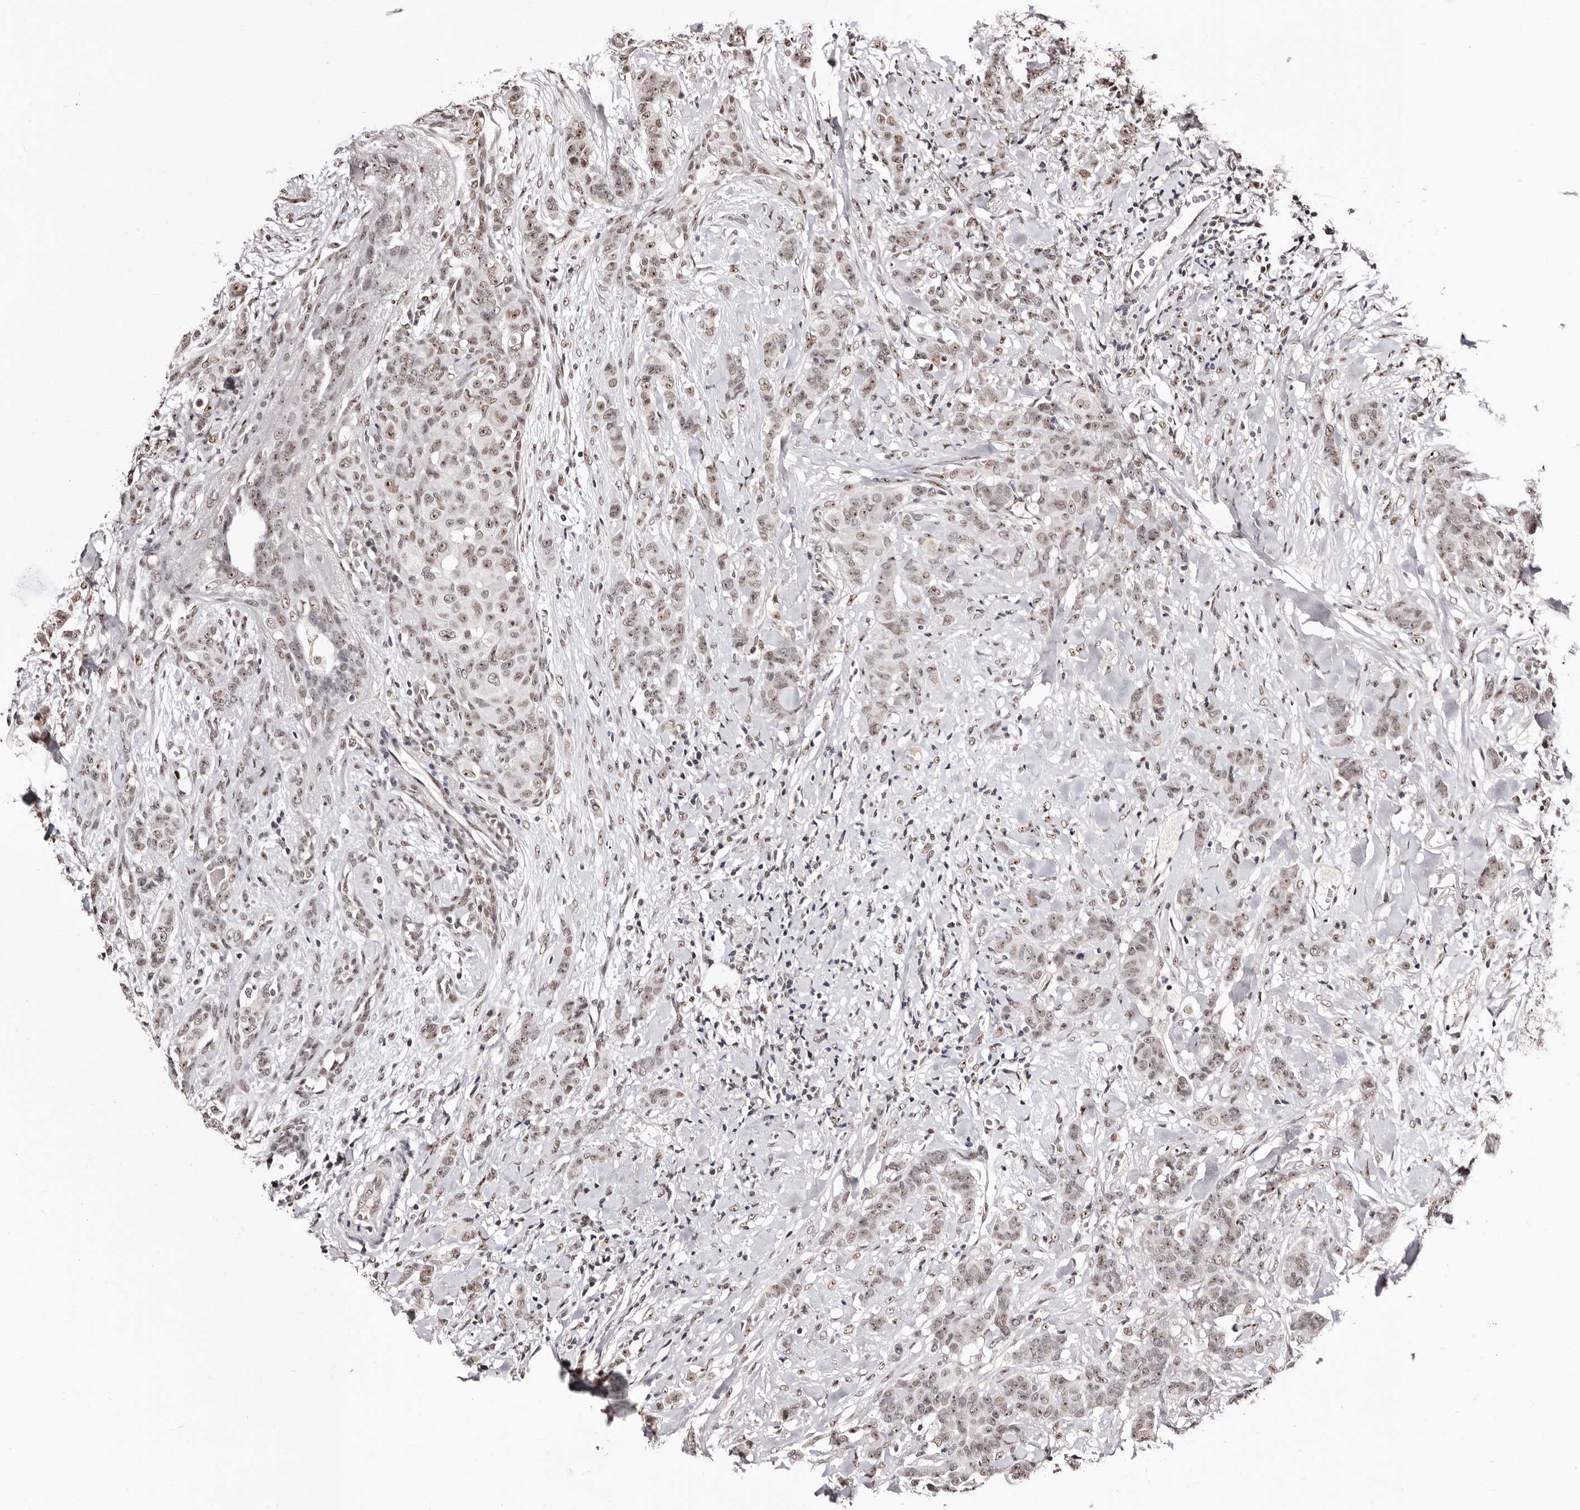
{"staining": {"intensity": "weak", "quantity": ">75%", "location": "nuclear"}, "tissue": "breast cancer", "cell_type": "Tumor cells", "image_type": "cancer", "snomed": [{"axis": "morphology", "description": "Duct carcinoma"}, {"axis": "topography", "description": "Breast"}], "caption": "Breast cancer (intraductal carcinoma) stained with a protein marker demonstrates weak staining in tumor cells.", "gene": "ANAPC11", "patient": {"sex": "female", "age": 40}}